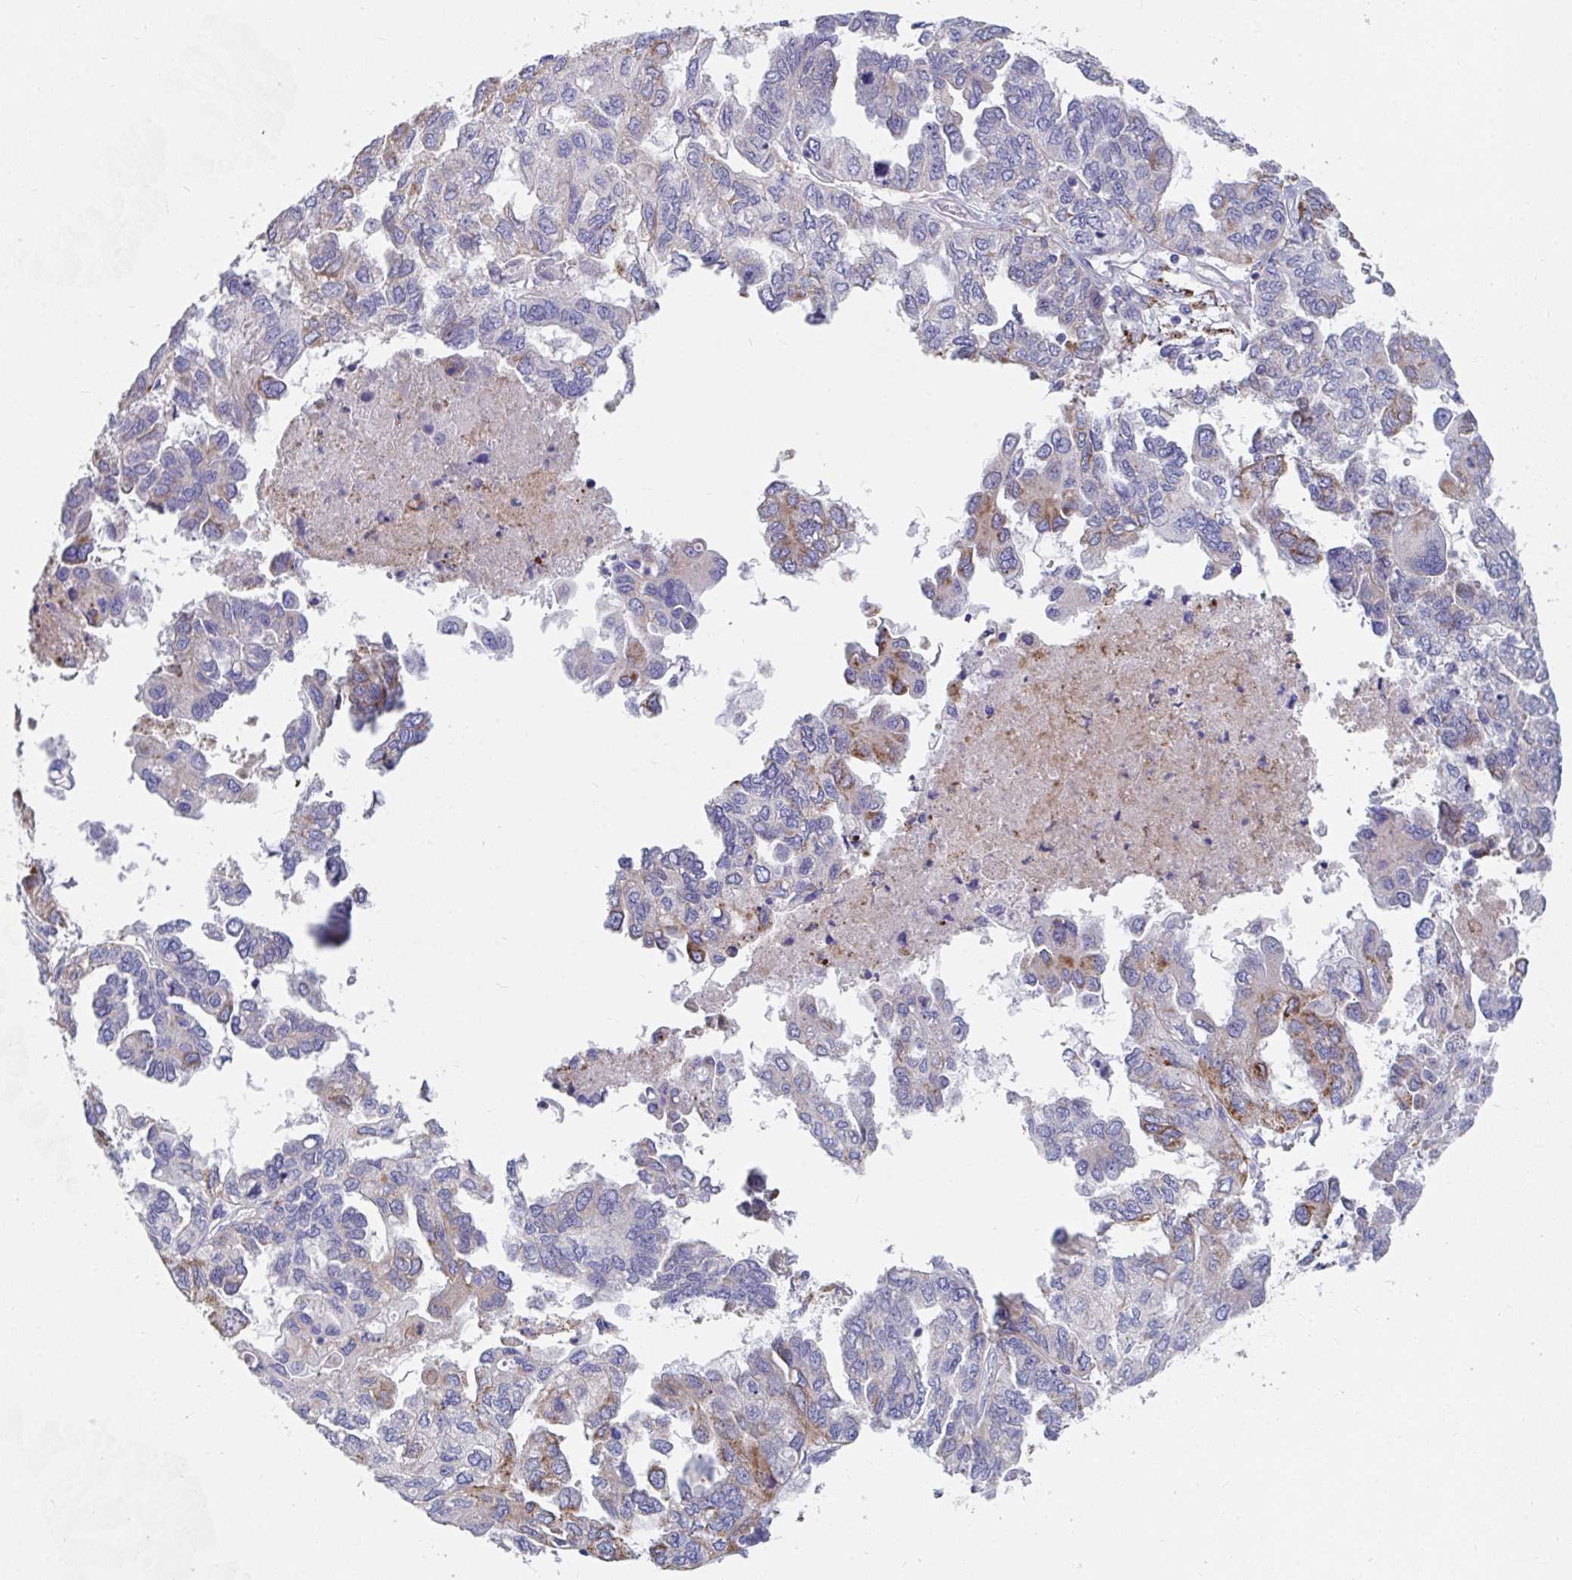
{"staining": {"intensity": "moderate", "quantity": "<25%", "location": "cytoplasmic/membranous"}, "tissue": "ovarian cancer", "cell_type": "Tumor cells", "image_type": "cancer", "snomed": [{"axis": "morphology", "description": "Cystadenocarcinoma, serous, NOS"}, {"axis": "topography", "description": "Ovary"}], "caption": "A micrograph showing moderate cytoplasmic/membranous positivity in approximately <25% of tumor cells in ovarian cancer (serous cystadenocarcinoma), as visualized by brown immunohistochemical staining.", "gene": "FAM156B", "patient": {"sex": "female", "age": 53}}